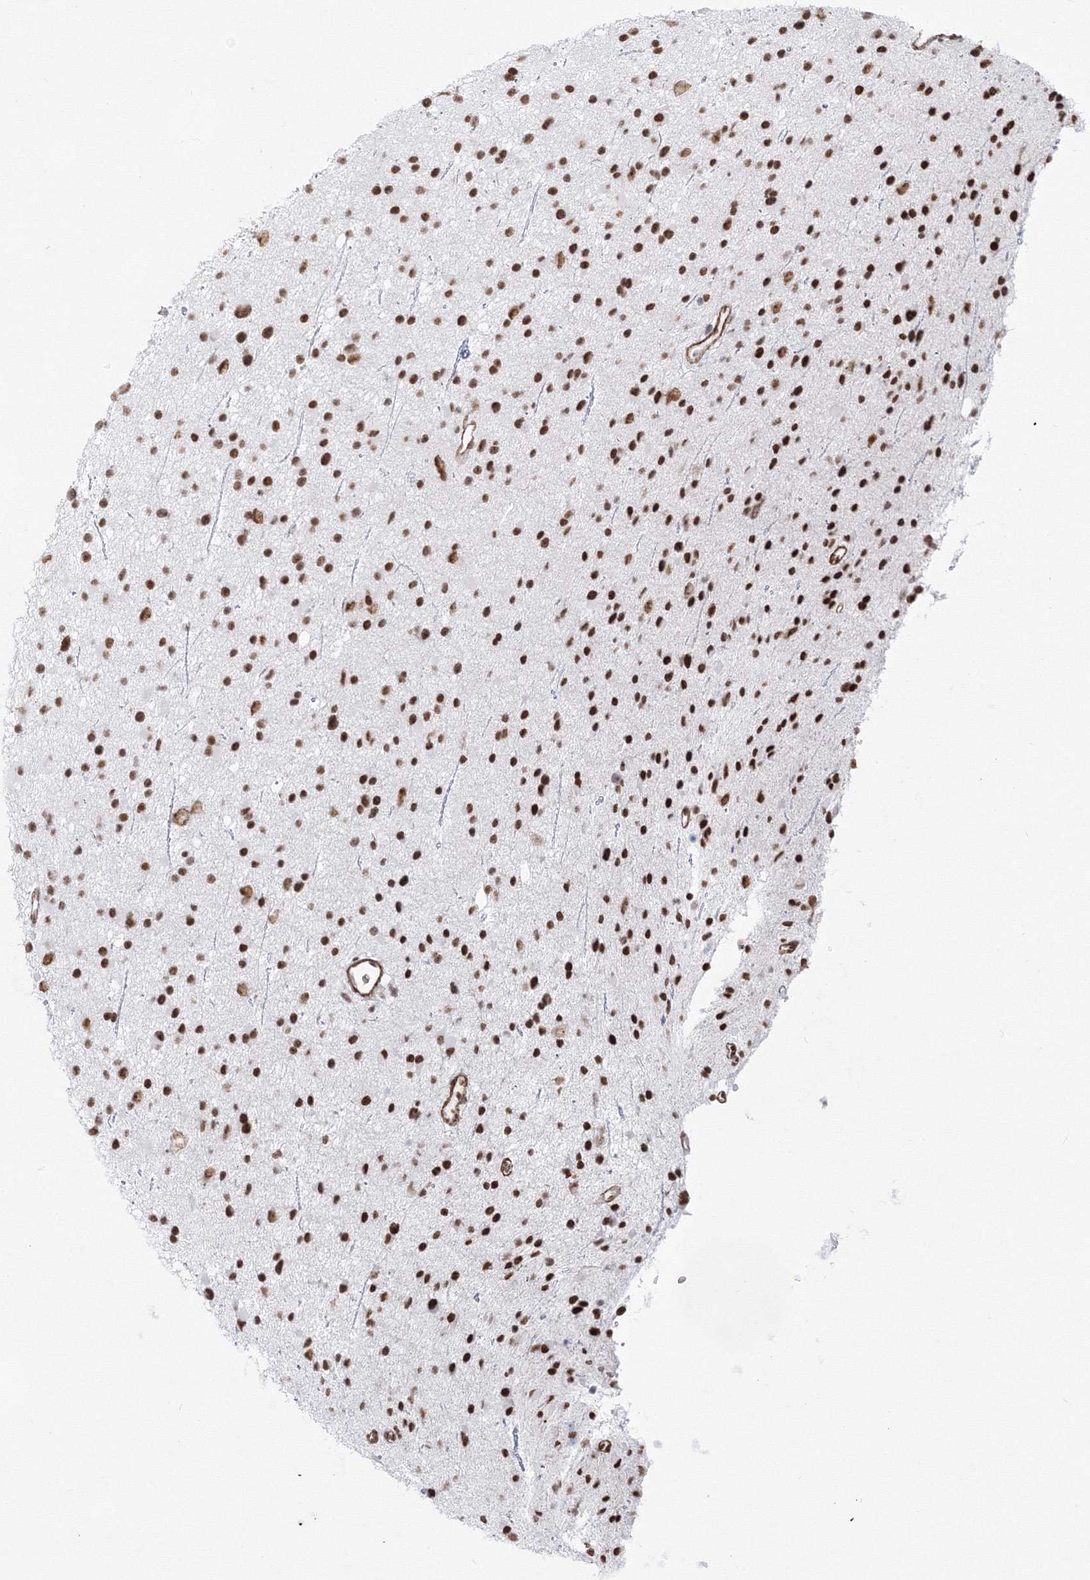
{"staining": {"intensity": "moderate", "quantity": ">75%", "location": "nuclear"}, "tissue": "glioma", "cell_type": "Tumor cells", "image_type": "cancer", "snomed": [{"axis": "morphology", "description": "Glioma, malignant, Low grade"}, {"axis": "topography", "description": "Cerebral cortex"}], "caption": "Brown immunohistochemical staining in glioma displays moderate nuclear staining in about >75% of tumor cells.", "gene": "ZNF638", "patient": {"sex": "female", "age": 39}}